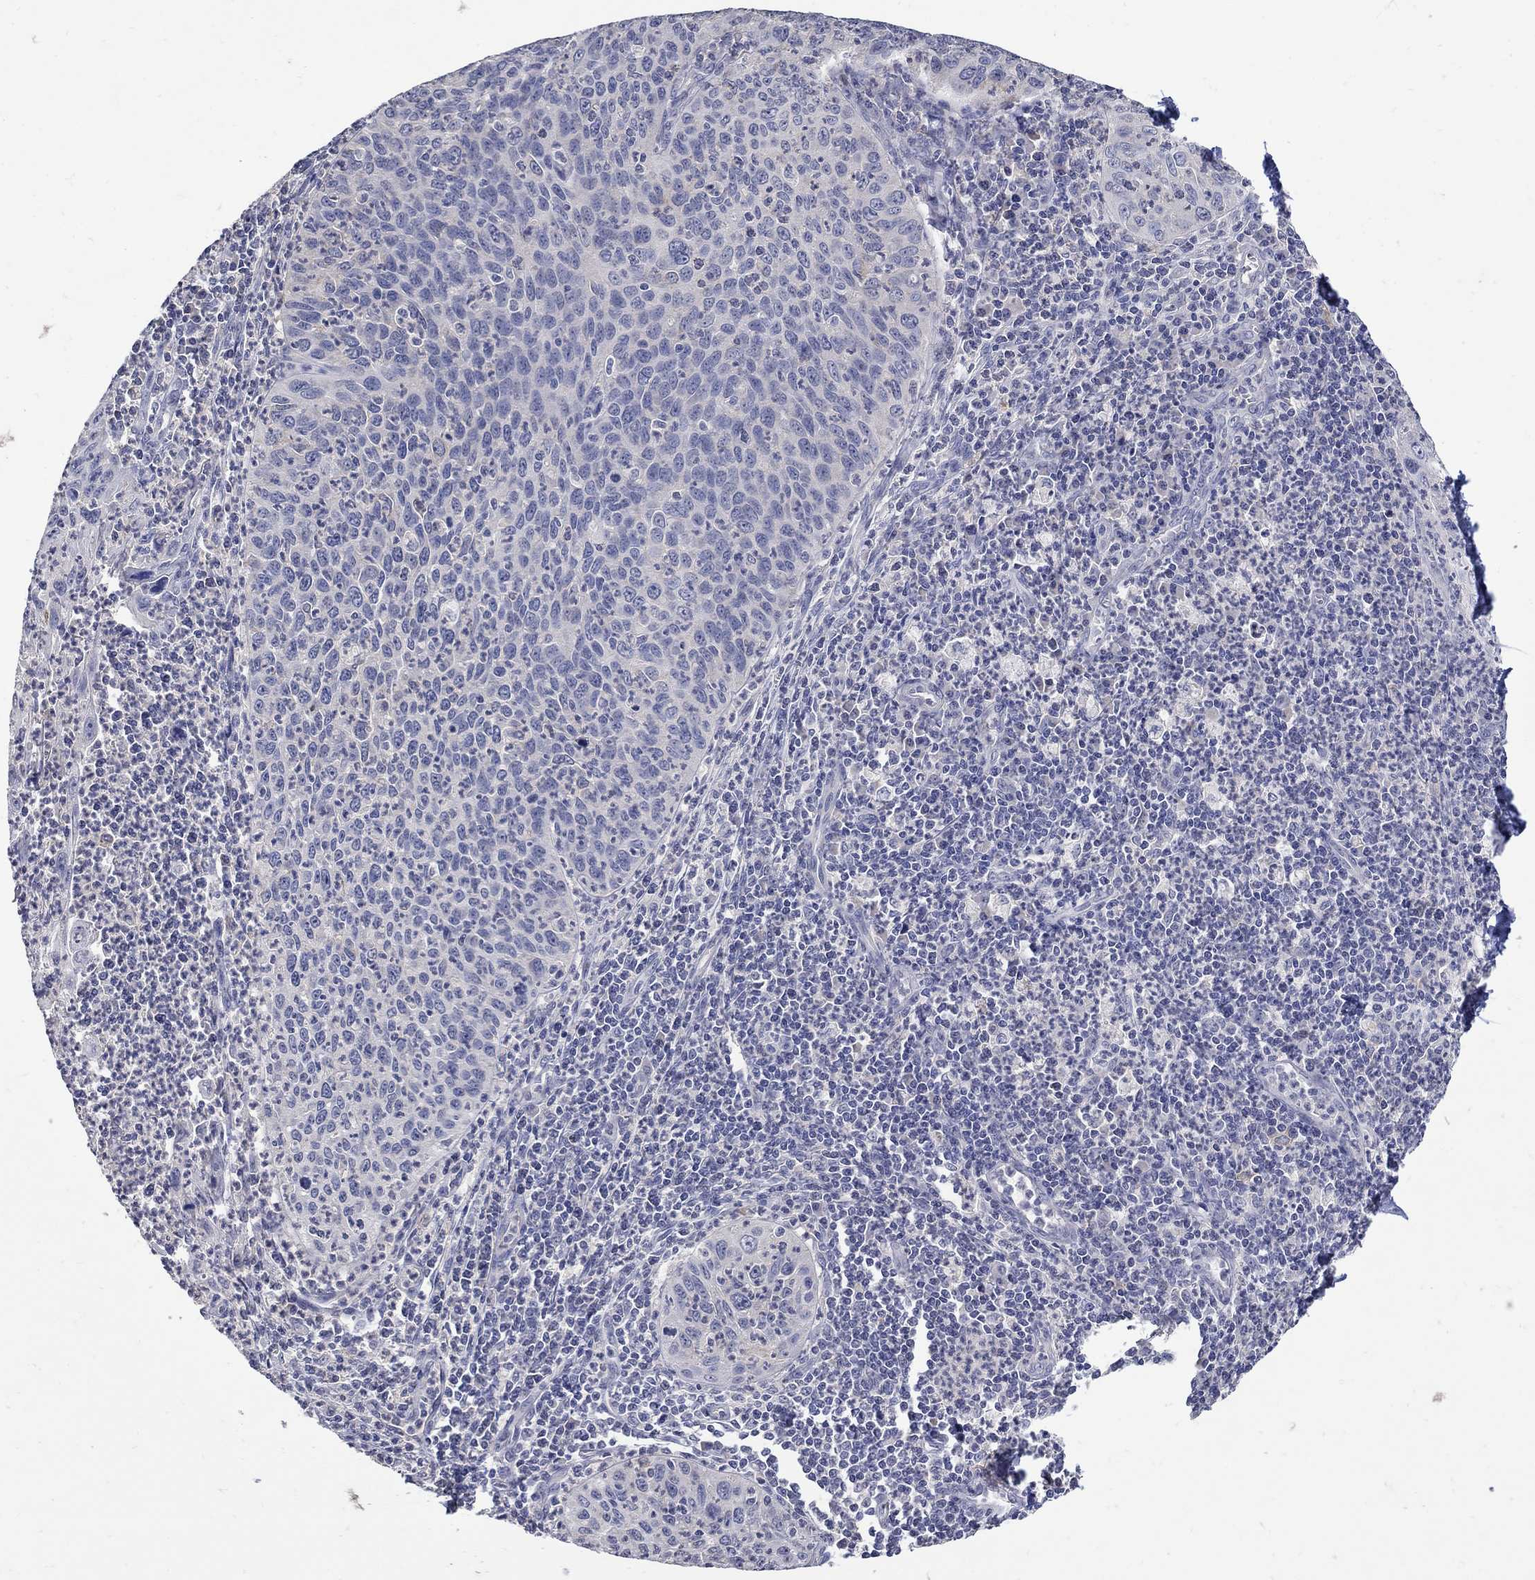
{"staining": {"intensity": "negative", "quantity": "none", "location": "none"}, "tissue": "cervical cancer", "cell_type": "Tumor cells", "image_type": "cancer", "snomed": [{"axis": "morphology", "description": "Squamous cell carcinoma, NOS"}, {"axis": "topography", "description": "Cervix"}], "caption": "Immunohistochemical staining of human cervical squamous cell carcinoma exhibits no significant expression in tumor cells. (DAB (3,3'-diaminobenzidine) immunohistochemistry (IHC) with hematoxylin counter stain).", "gene": "CETN1", "patient": {"sex": "female", "age": 26}}